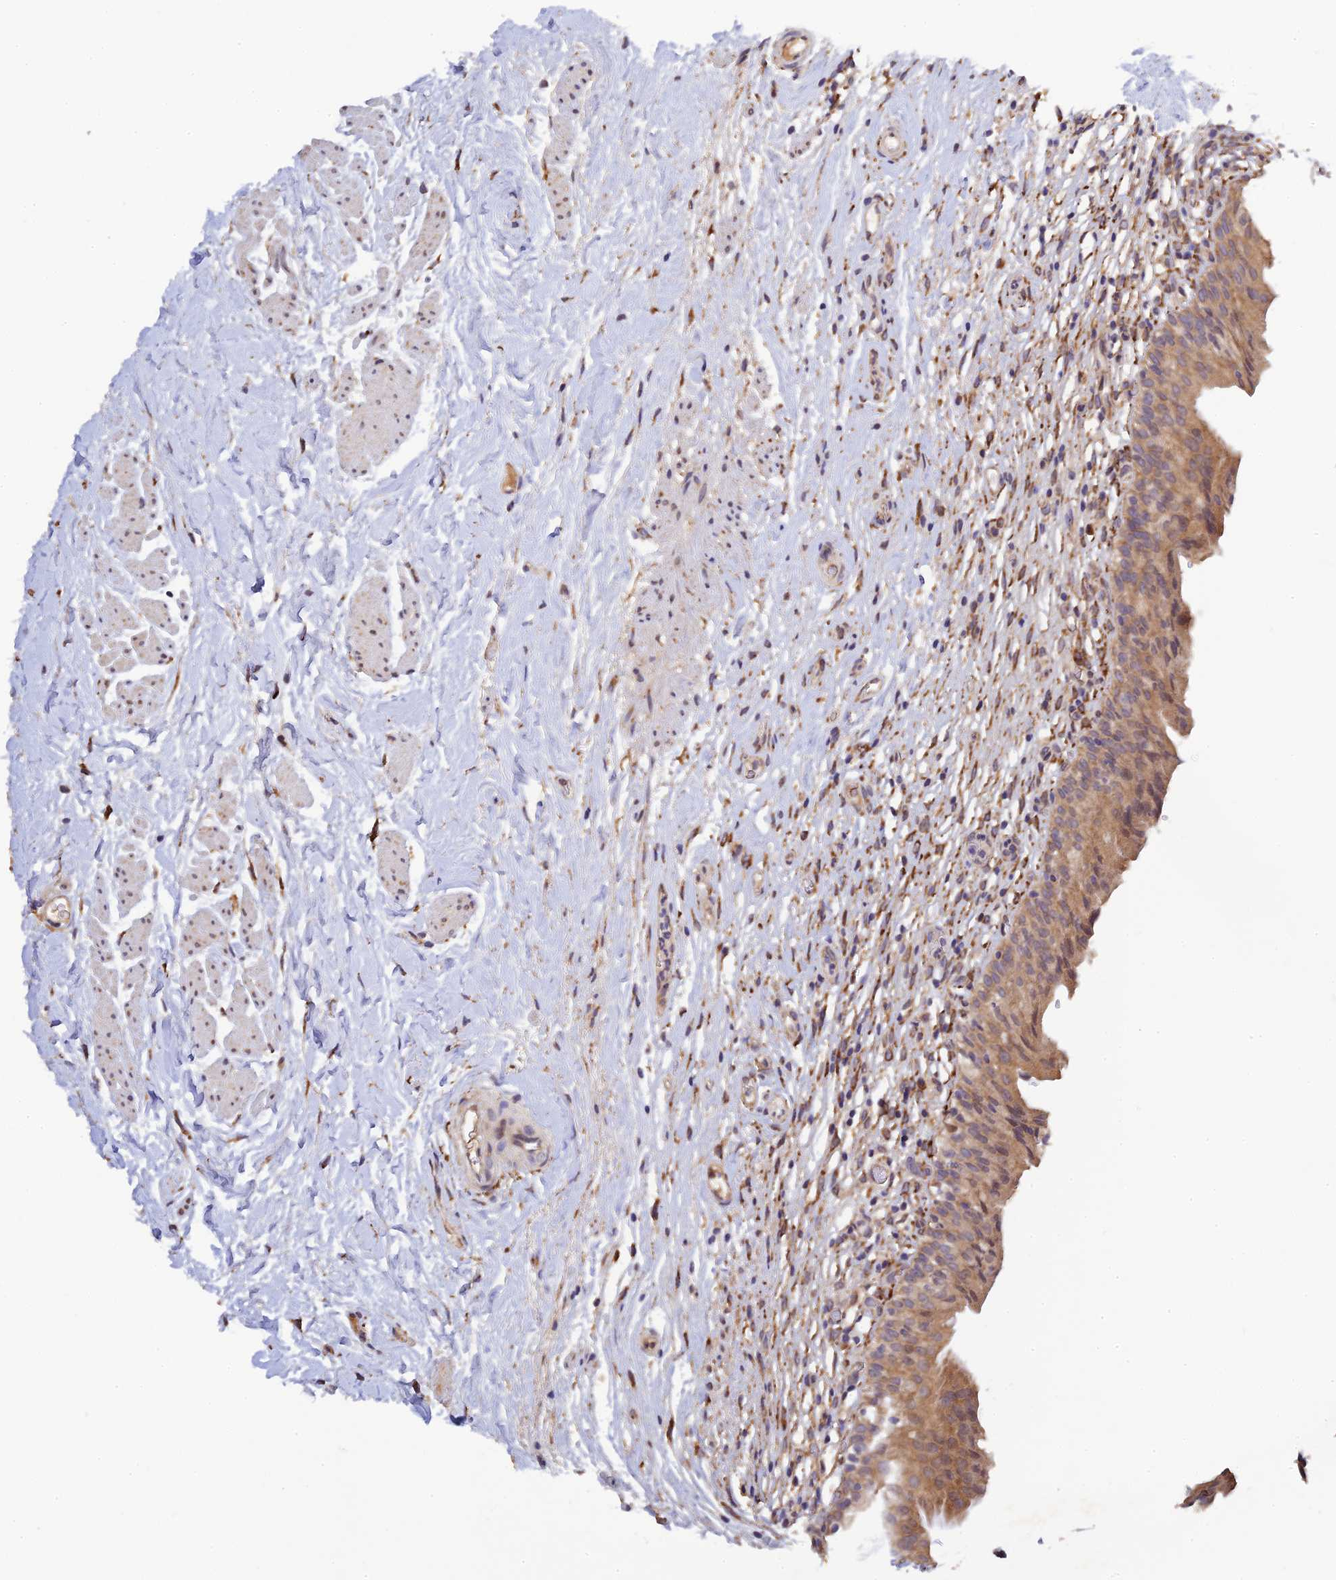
{"staining": {"intensity": "moderate", "quantity": "<25%", "location": "cytoplasmic/membranous"}, "tissue": "urinary bladder", "cell_type": "Urothelial cells", "image_type": "normal", "snomed": [{"axis": "morphology", "description": "Normal tissue, NOS"}, {"axis": "morphology", "description": "Inflammation, NOS"}, {"axis": "topography", "description": "Urinary bladder"}], "caption": "Protein staining of normal urinary bladder demonstrates moderate cytoplasmic/membranous expression in about <25% of urothelial cells. Nuclei are stained in blue.", "gene": "P3H3", "patient": {"sex": "male", "age": 63}}